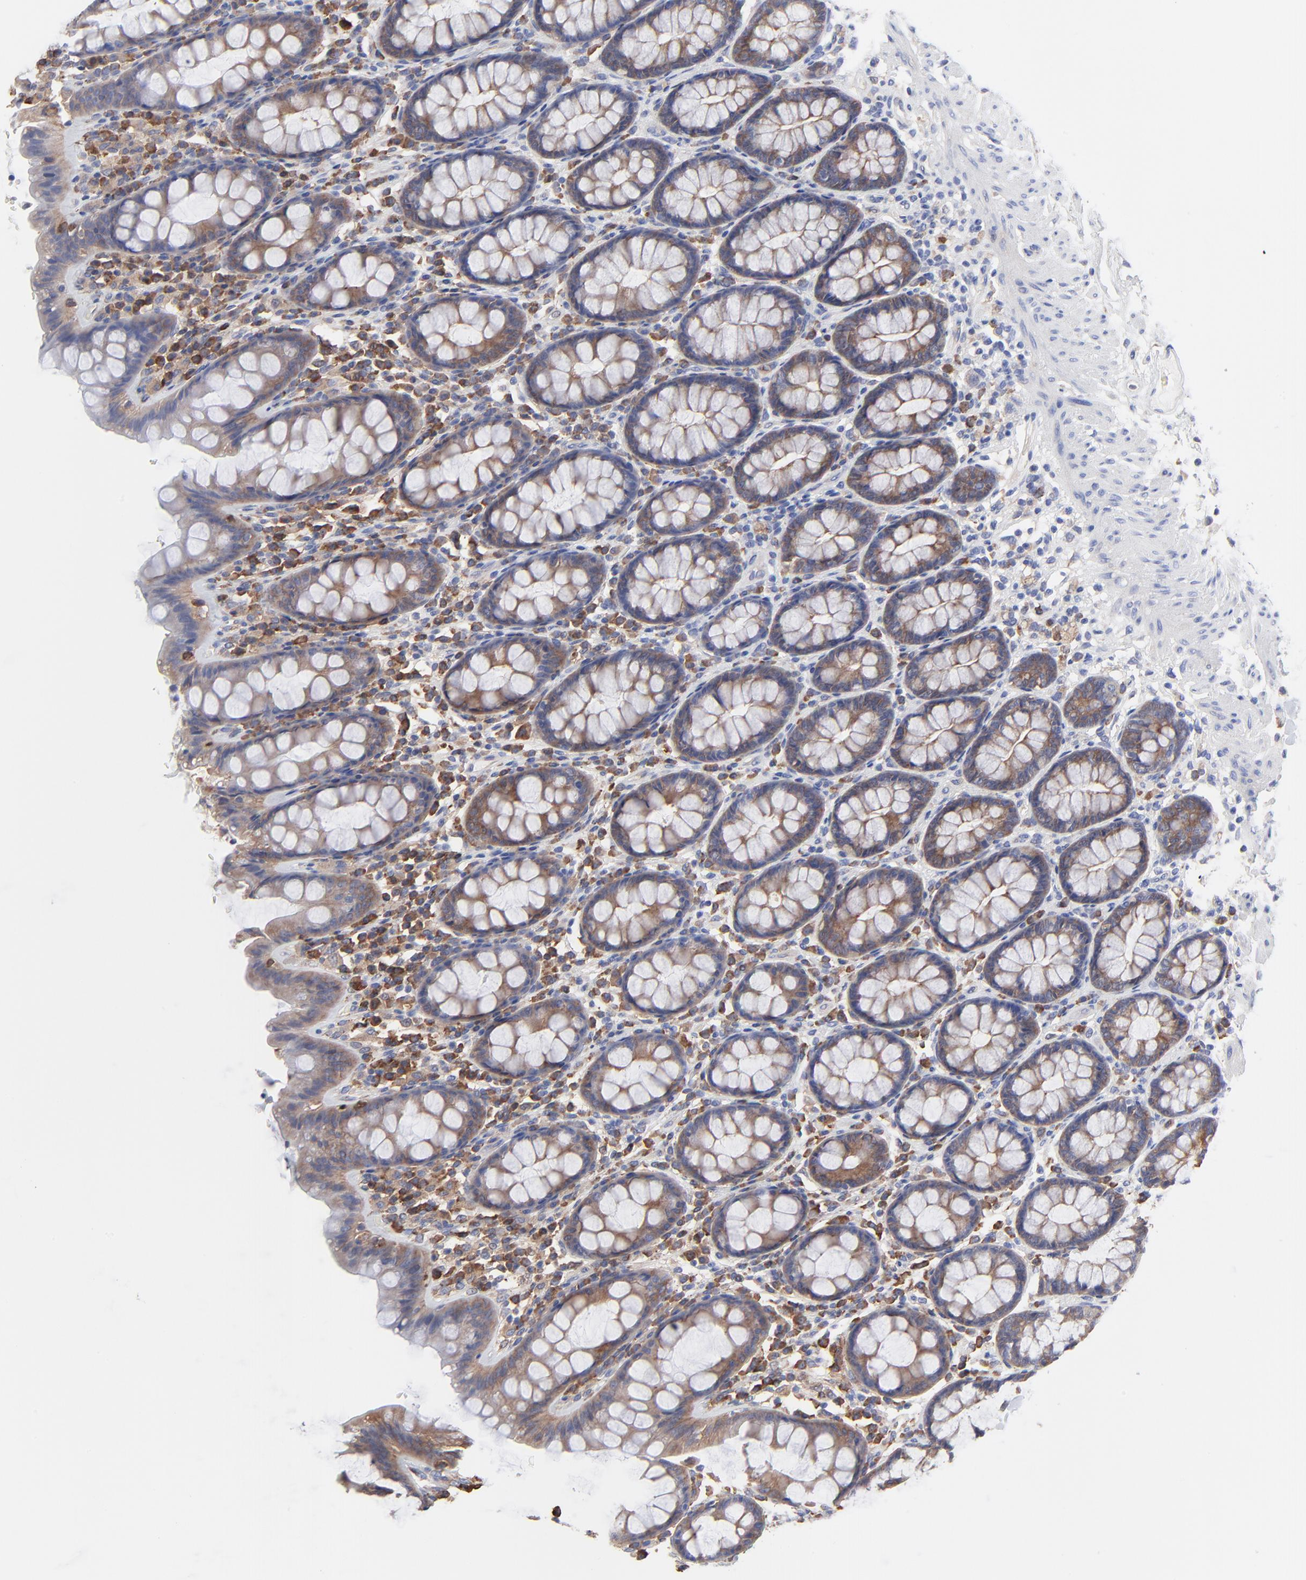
{"staining": {"intensity": "moderate", "quantity": ">75%", "location": "cytoplasmic/membranous"}, "tissue": "rectum", "cell_type": "Glandular cells", "image_type": "normal", "snomed": [{"axis": "morphology", "description": "Normal tissue, NOS"}, {"axis": "topography", "description": "Rectum"}], "caption": "The micrograph reveals a brown stain indicating the presence of a protein in the cytoplasmic/membranous of glandular cells in rectum. (Stains: DAB (3,3'-diaminobenzidine) in brown, nuclei in blue, Microscopy: brightfield microscopy at high magnification).", "gene": "PPFIBP2", "patient": {"sex": "male", "age": 92}}